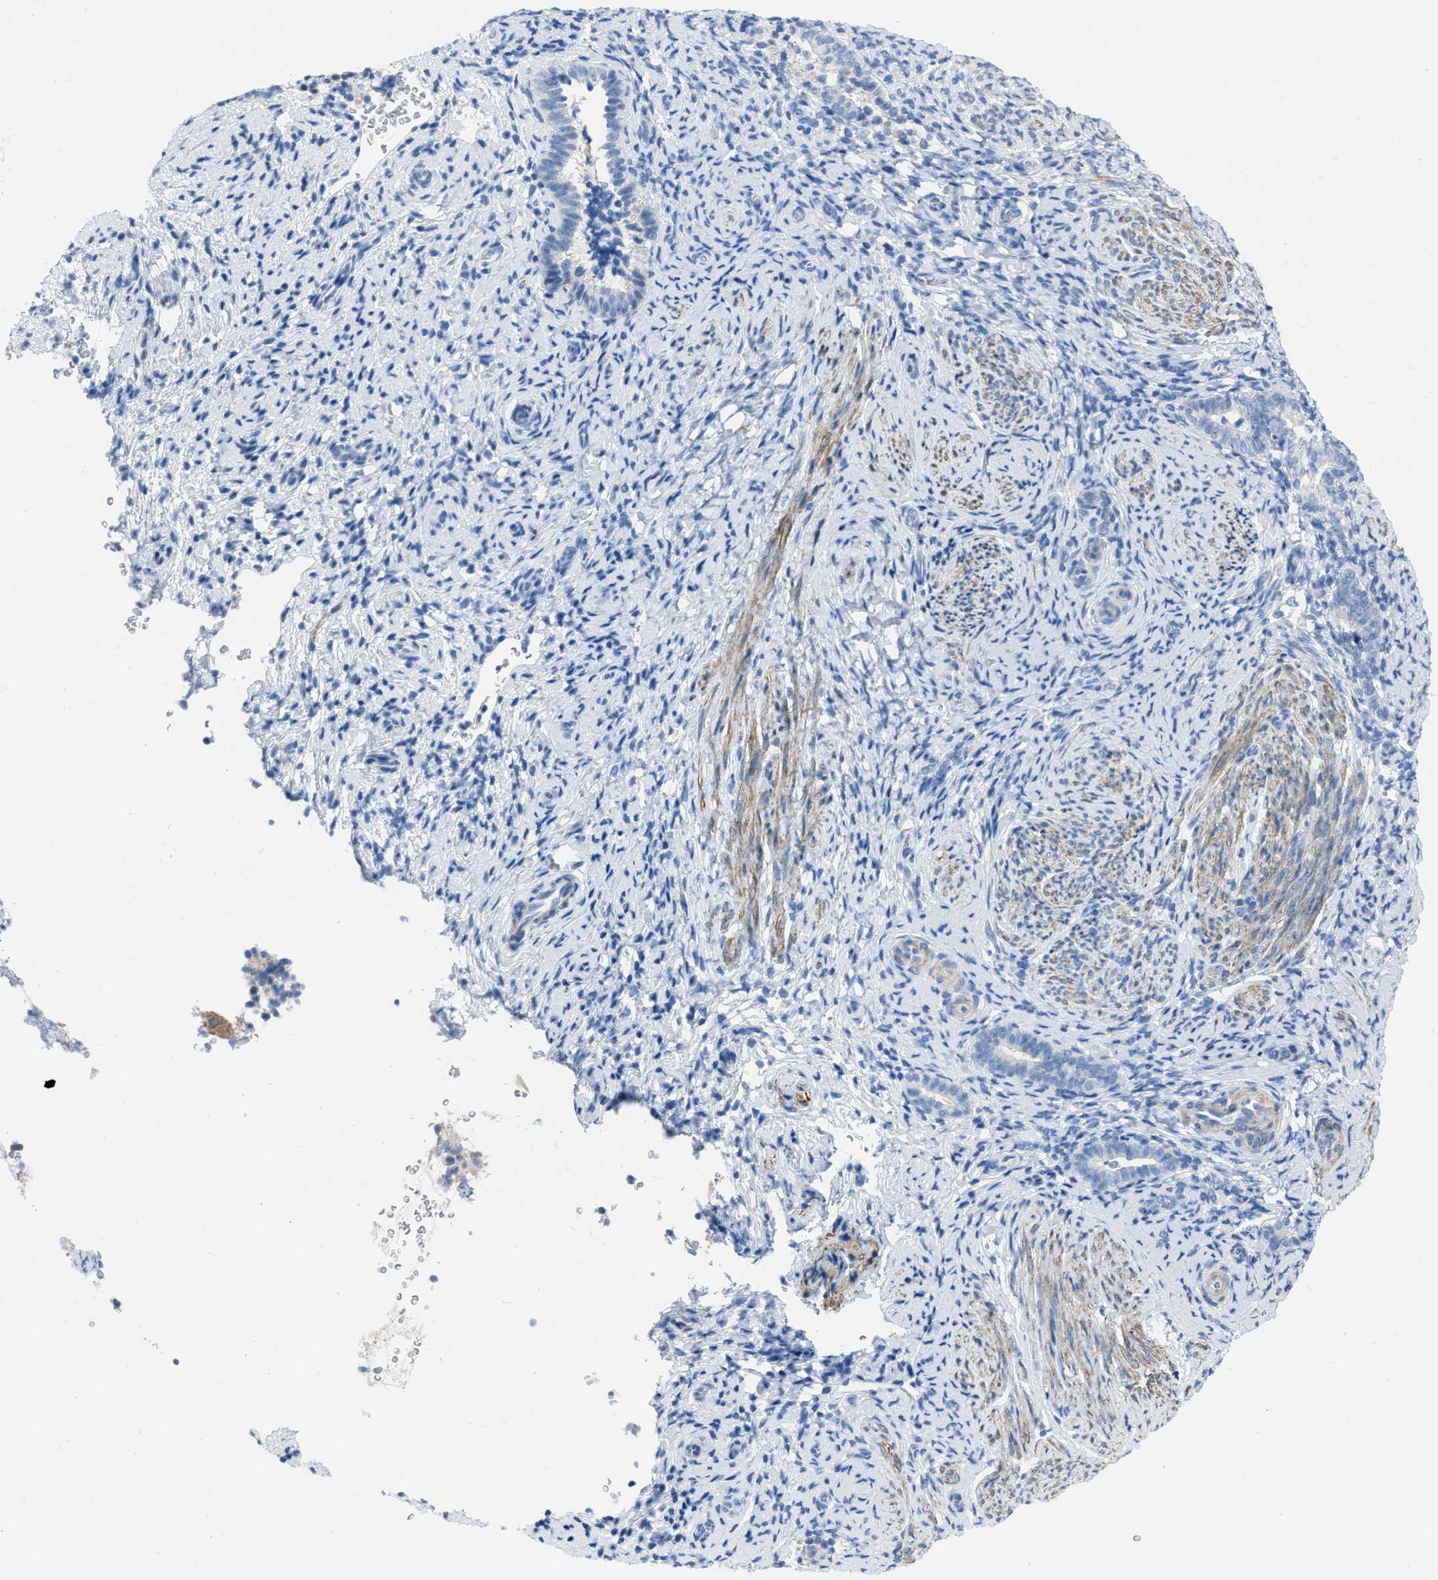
{"staining": {"intensity": "negative", "quantity": "none", "location": "none"}, "tissue": "endometrium", "cell_type": "Cells in endometrial stroma", "image_type": "normal", "snomed": [{"axis": "morphology", "description": "Normal tissue, NOS"}, {"axis": "topography", "description": "Endometrium"}], "caption": "An image of endometrium stained for a protein reveals no brown staining in cells in endometrial stroma. Brightfield microscopy of immunohistochemistry stained with DAB (3,3'-diaminobenzidine) (brown) and hematoxylin (blue), captured at high magnification.", "gene": "SPATC1L", "patient": {"sex": "female", "age": 51}}